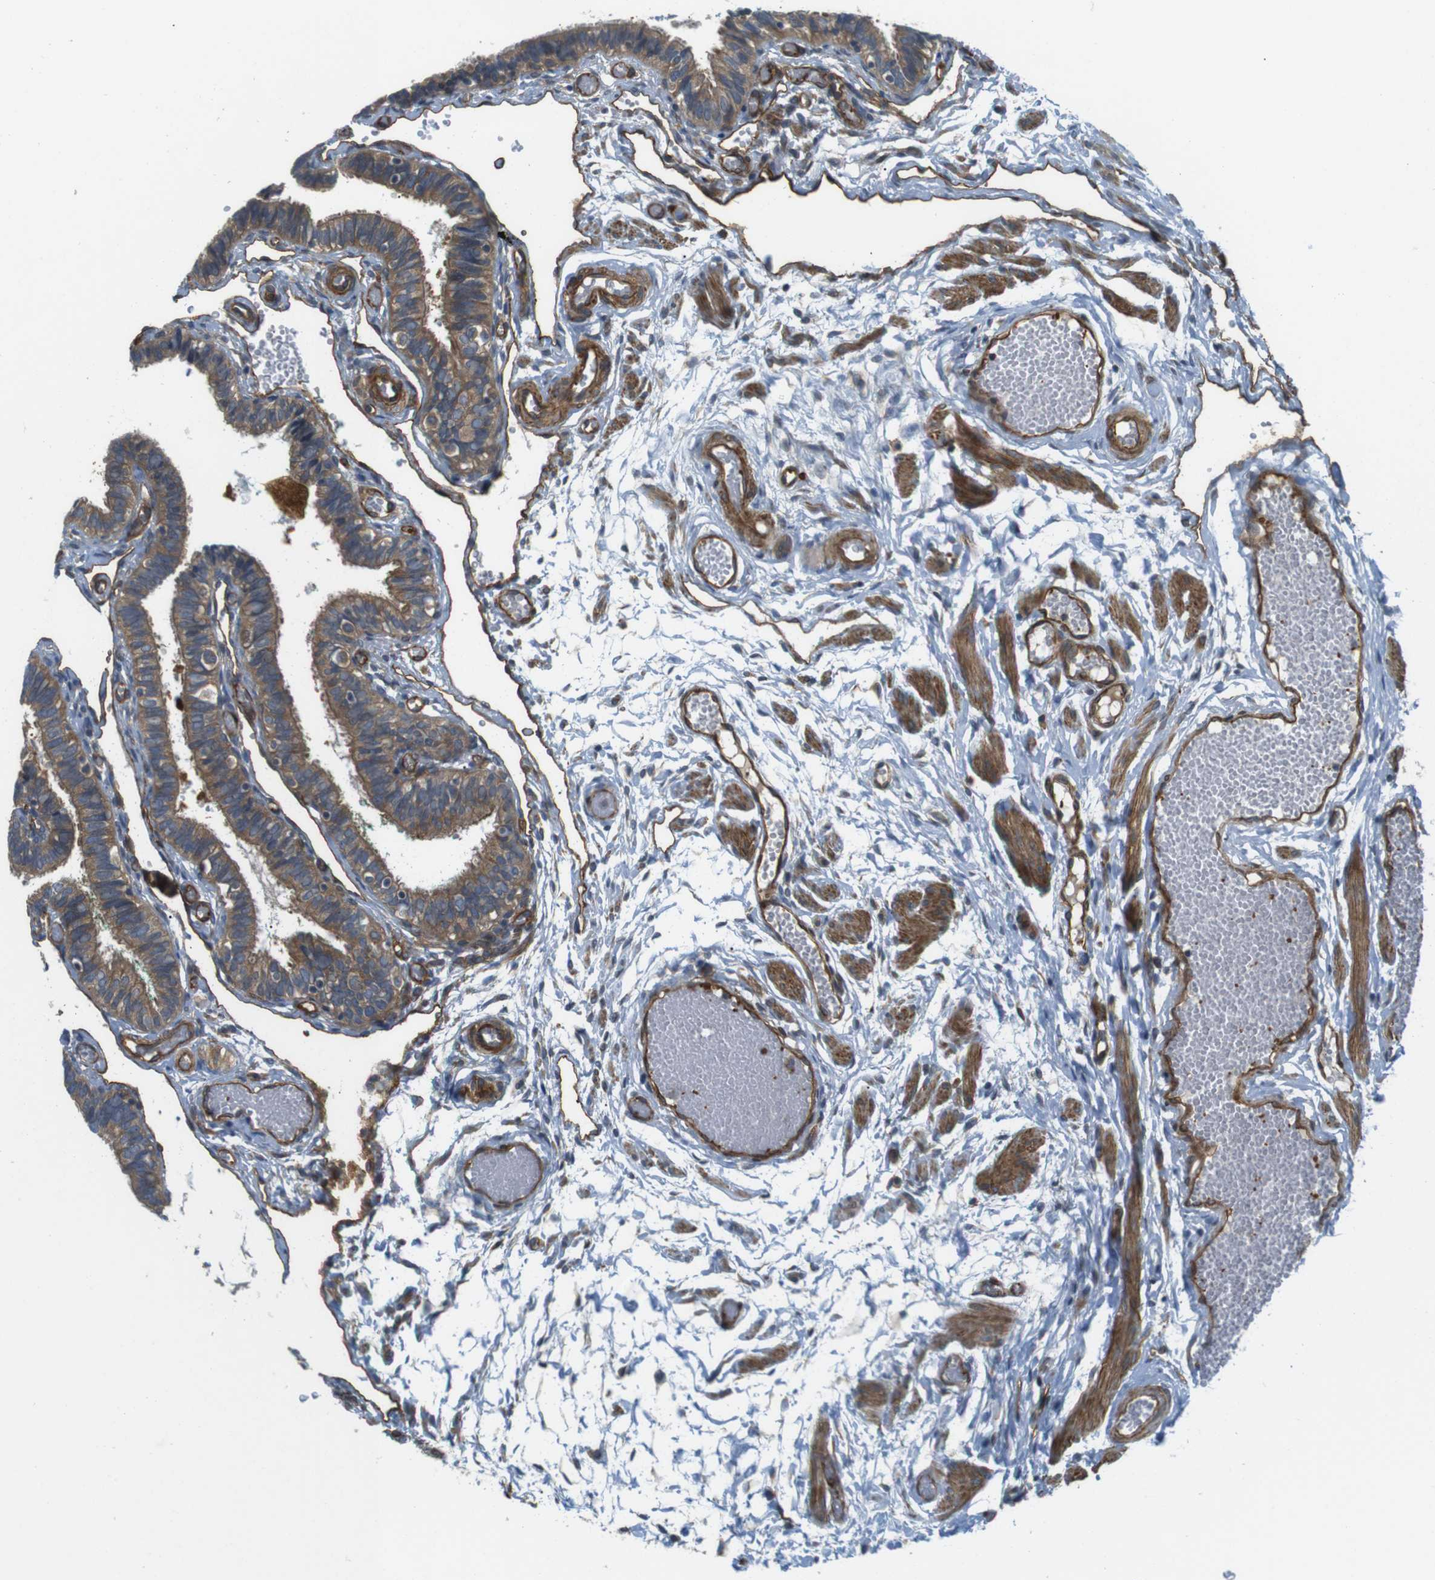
{"staining": {"intensity": "moderate", "quantity": ">75%", "location": "cytoplasmic/membranous"}, "tissue": "fallopian tube", "cell_type": "Glandular cells", "image_type": "normal", "snomed": [{"axis": "morphology", "description": "Normal tissue, NOS"}, {"axis": "topography", "description": "Fallopian tube"}], "caption": "Fallopian tube stained with DAB IHC shows medium levels of moderate cytoplasmic/membranous expression in about >75% of glandular cells.", "gene": "TSC1", "patient": {"sex": "female", "age": 46}}